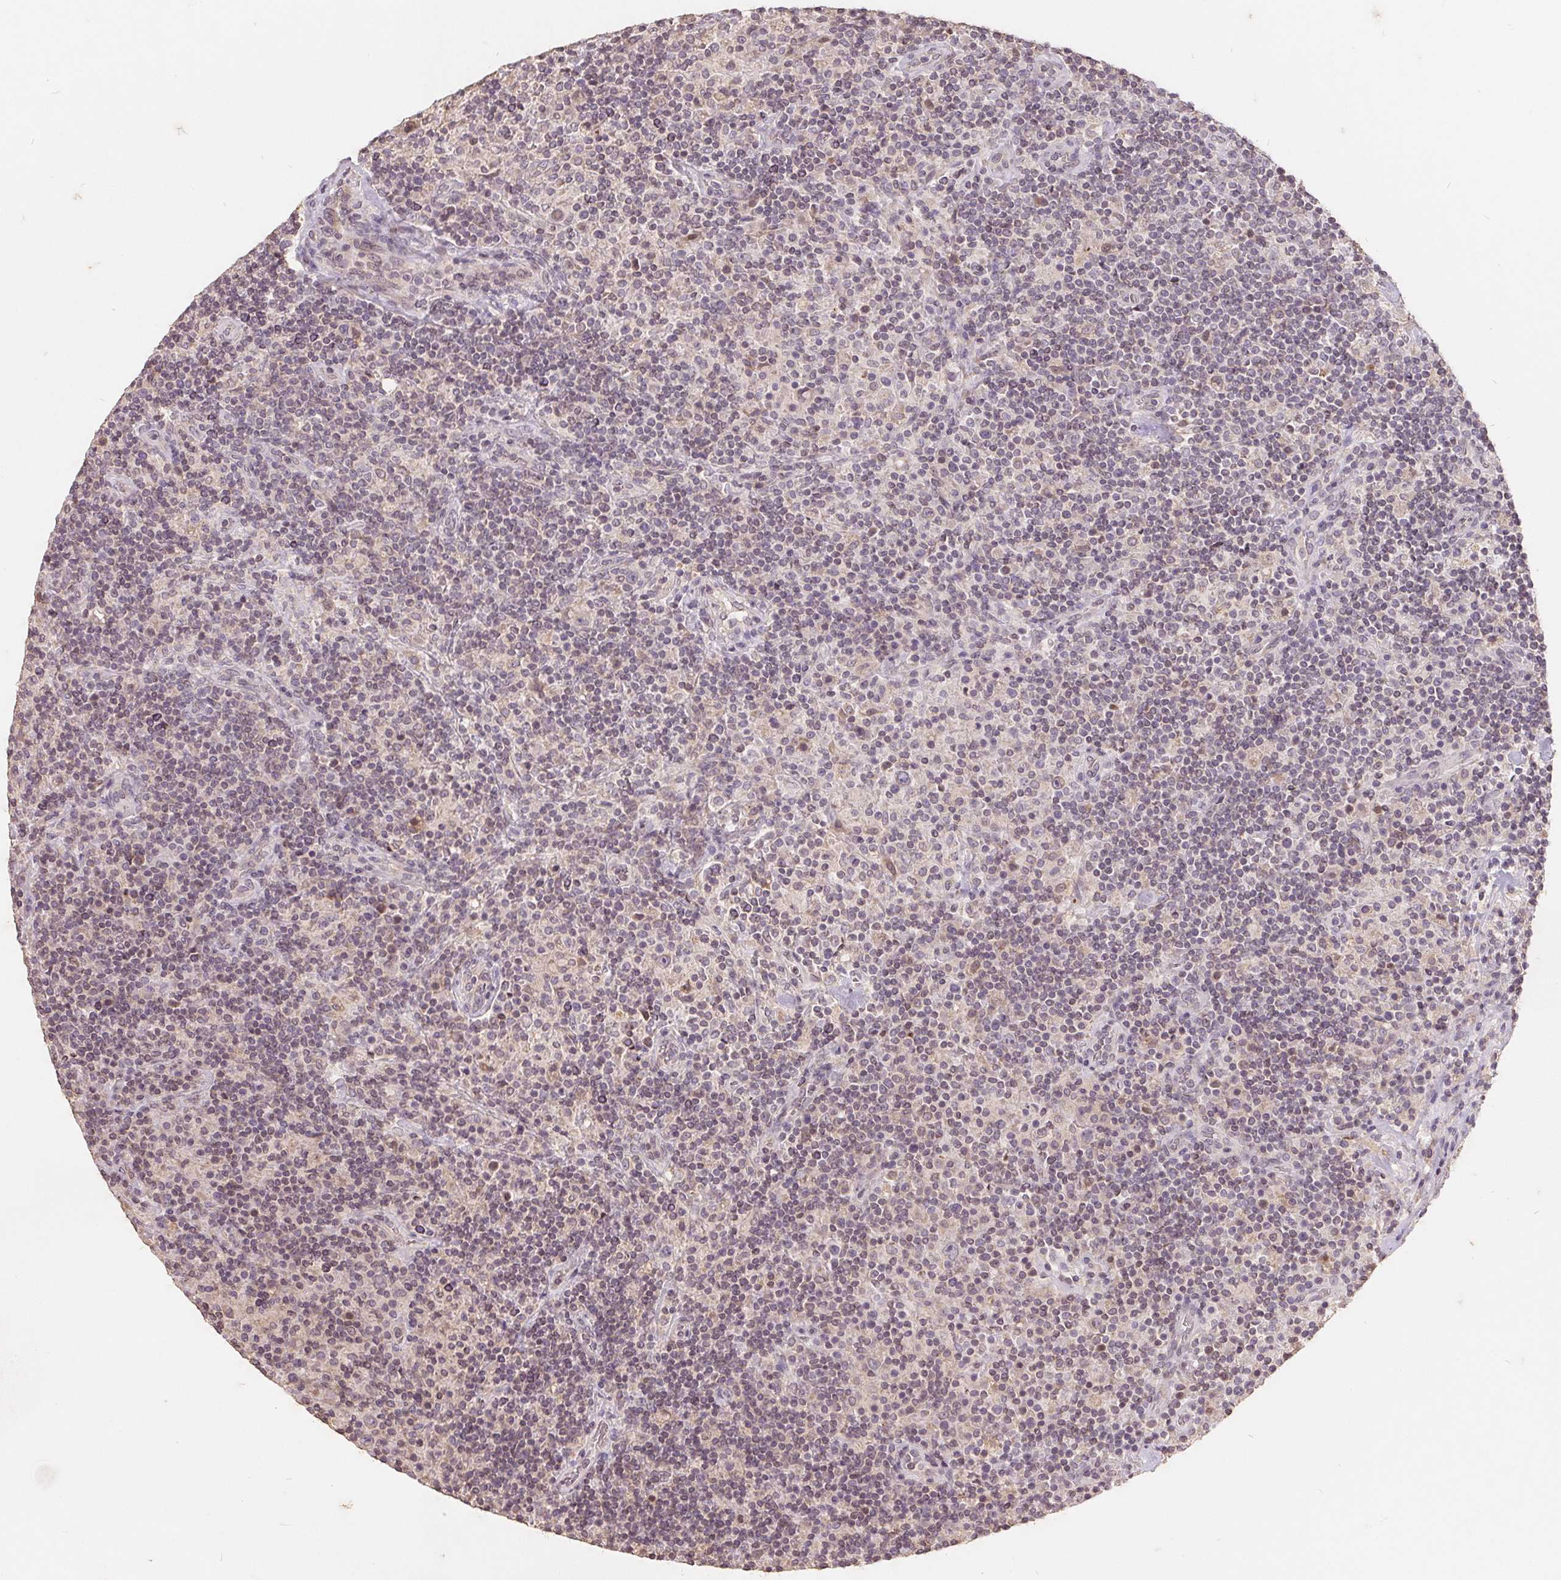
{"staining": {"intensity": "negative", "quantity": "none", "location": "none"}, "tissue": "lymphoma", "cell_type": "Tumor cells", "image_type": "cancer", "snomed": [{"axis": "morphology", "description": "Hodgkin's disease, NOS"}, {"axis": "topography", "description": "Lymph node"}], "caption": "Immunohistochemical staining of lymphoma exhibits no significant staining in tumor cells.", "gene": "CDIPT", "patient": {"sex": "male", "age": 70}}